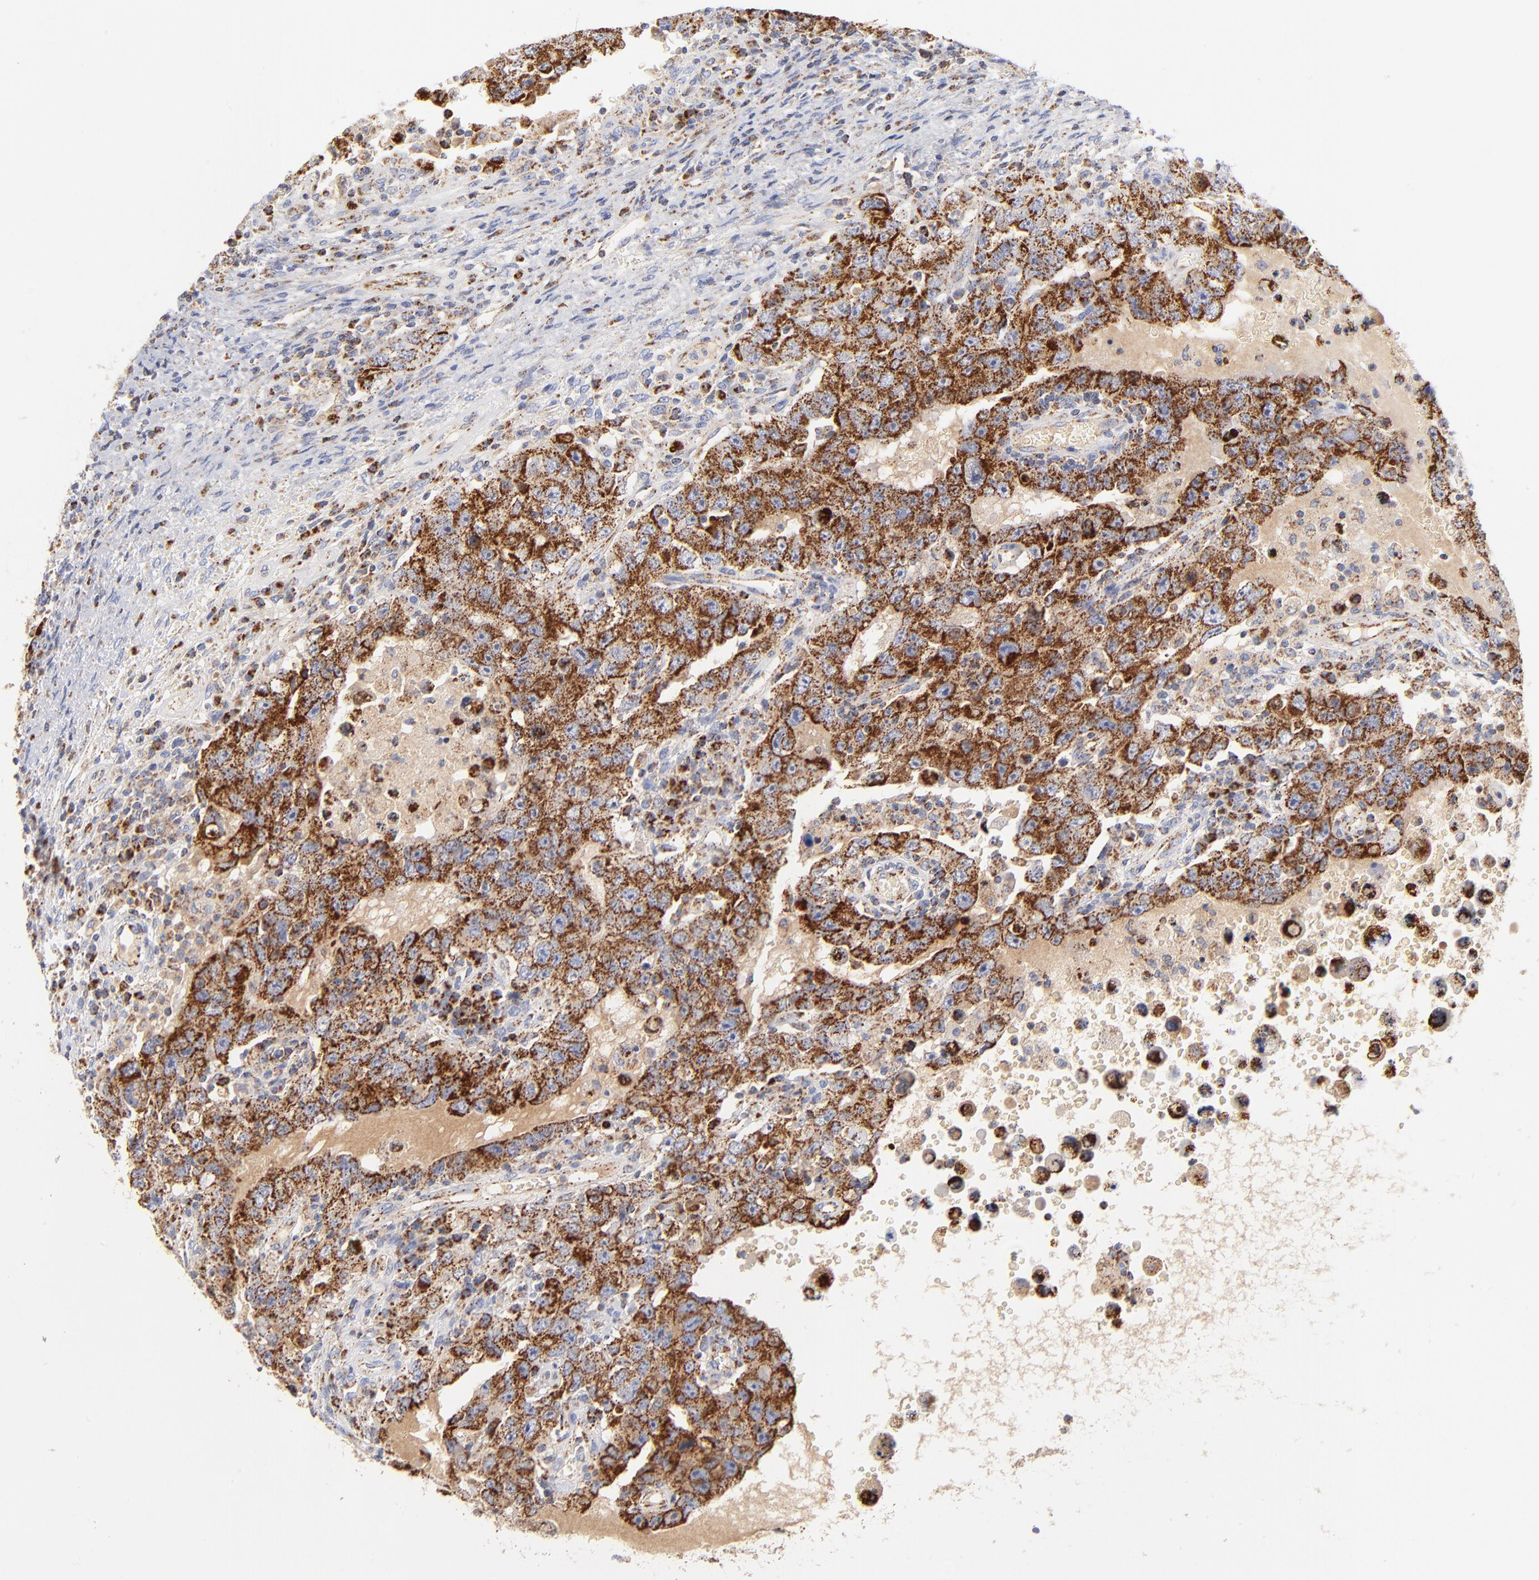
{"staining": {"intensity": "moderate", "quantity": ">75%", "location": "cytoplasmic/membranous"}, "tissue": "testis cancer", "cell_type": "Tumor cells", "image_type": "cancer", "snomed": [{"axis": "morphology", "description": "Carcinoma, Embryonal, NOS"}, {"axis": "topography", "description": "Testis"}], "caption": "This photomicrograph reveals immunohistochemistry (IHC) staining of human testis cancer, with medium moderate cytoplasmic/membranous positivity in approximately >75% of tumor cells.", "gene": "DLAT", "patient": {"sex": "male", "age": 26}}